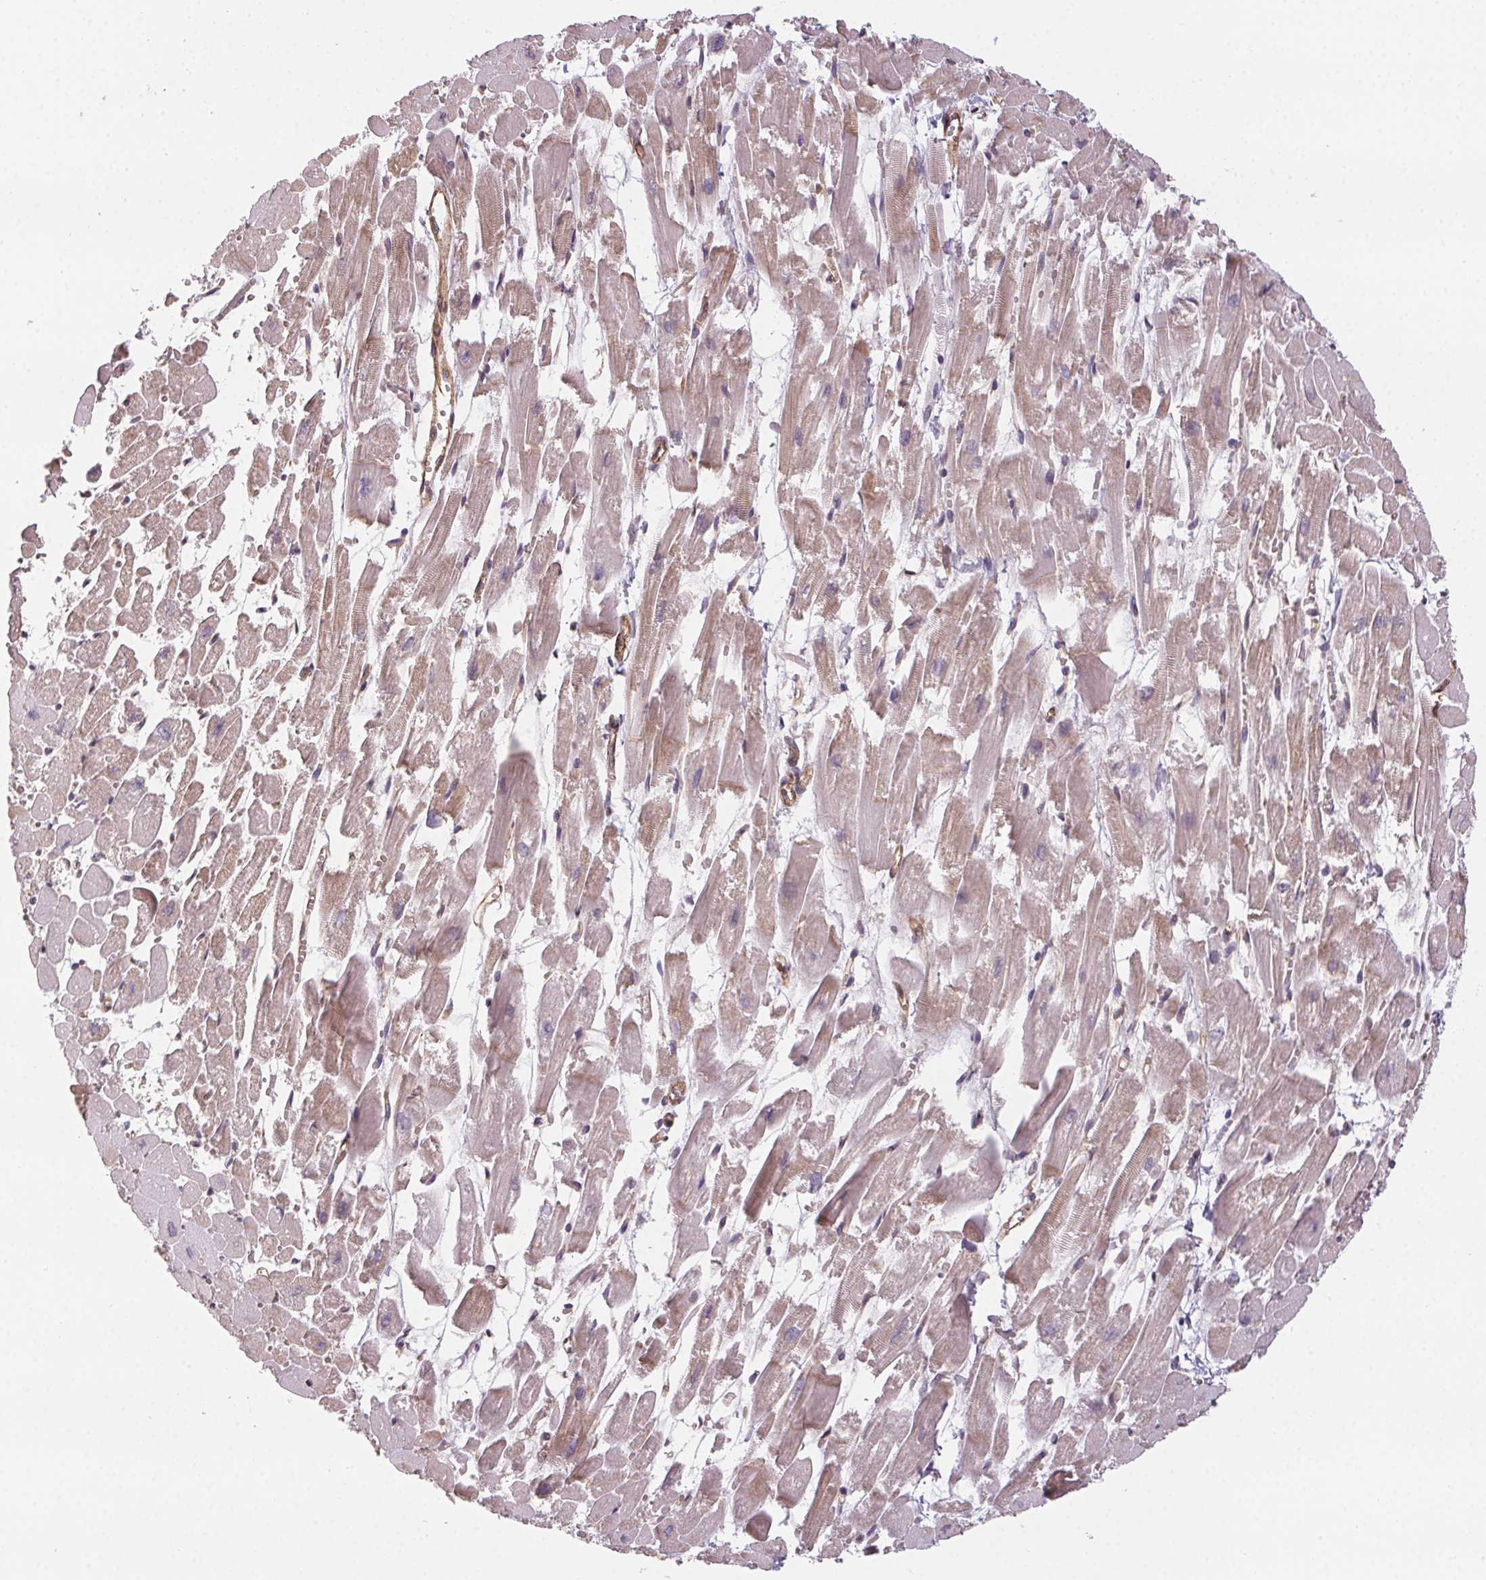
{"staining": {"intensity": "weak", "quantity": "25%-75%", "location": "cytoplasmic/membranous"}, "tissue": "heart muscle", "cell_type": "Cardiomyocytes", "image_type": "normal", "snomed": [{"axis": "morphology", "description": "Normal tissue, NOS"}, {"axis": "topography", "description": "Heart"}], "caption": "Heart muscle stained with DAB immunohistochemistry displays low levels of weak cytoplasmic/membranous positivity in approximately 25%-75% of cardiomyocytes.", "gene": "PLA2G4F", "patient": {"sex": "female", "age": 52}}